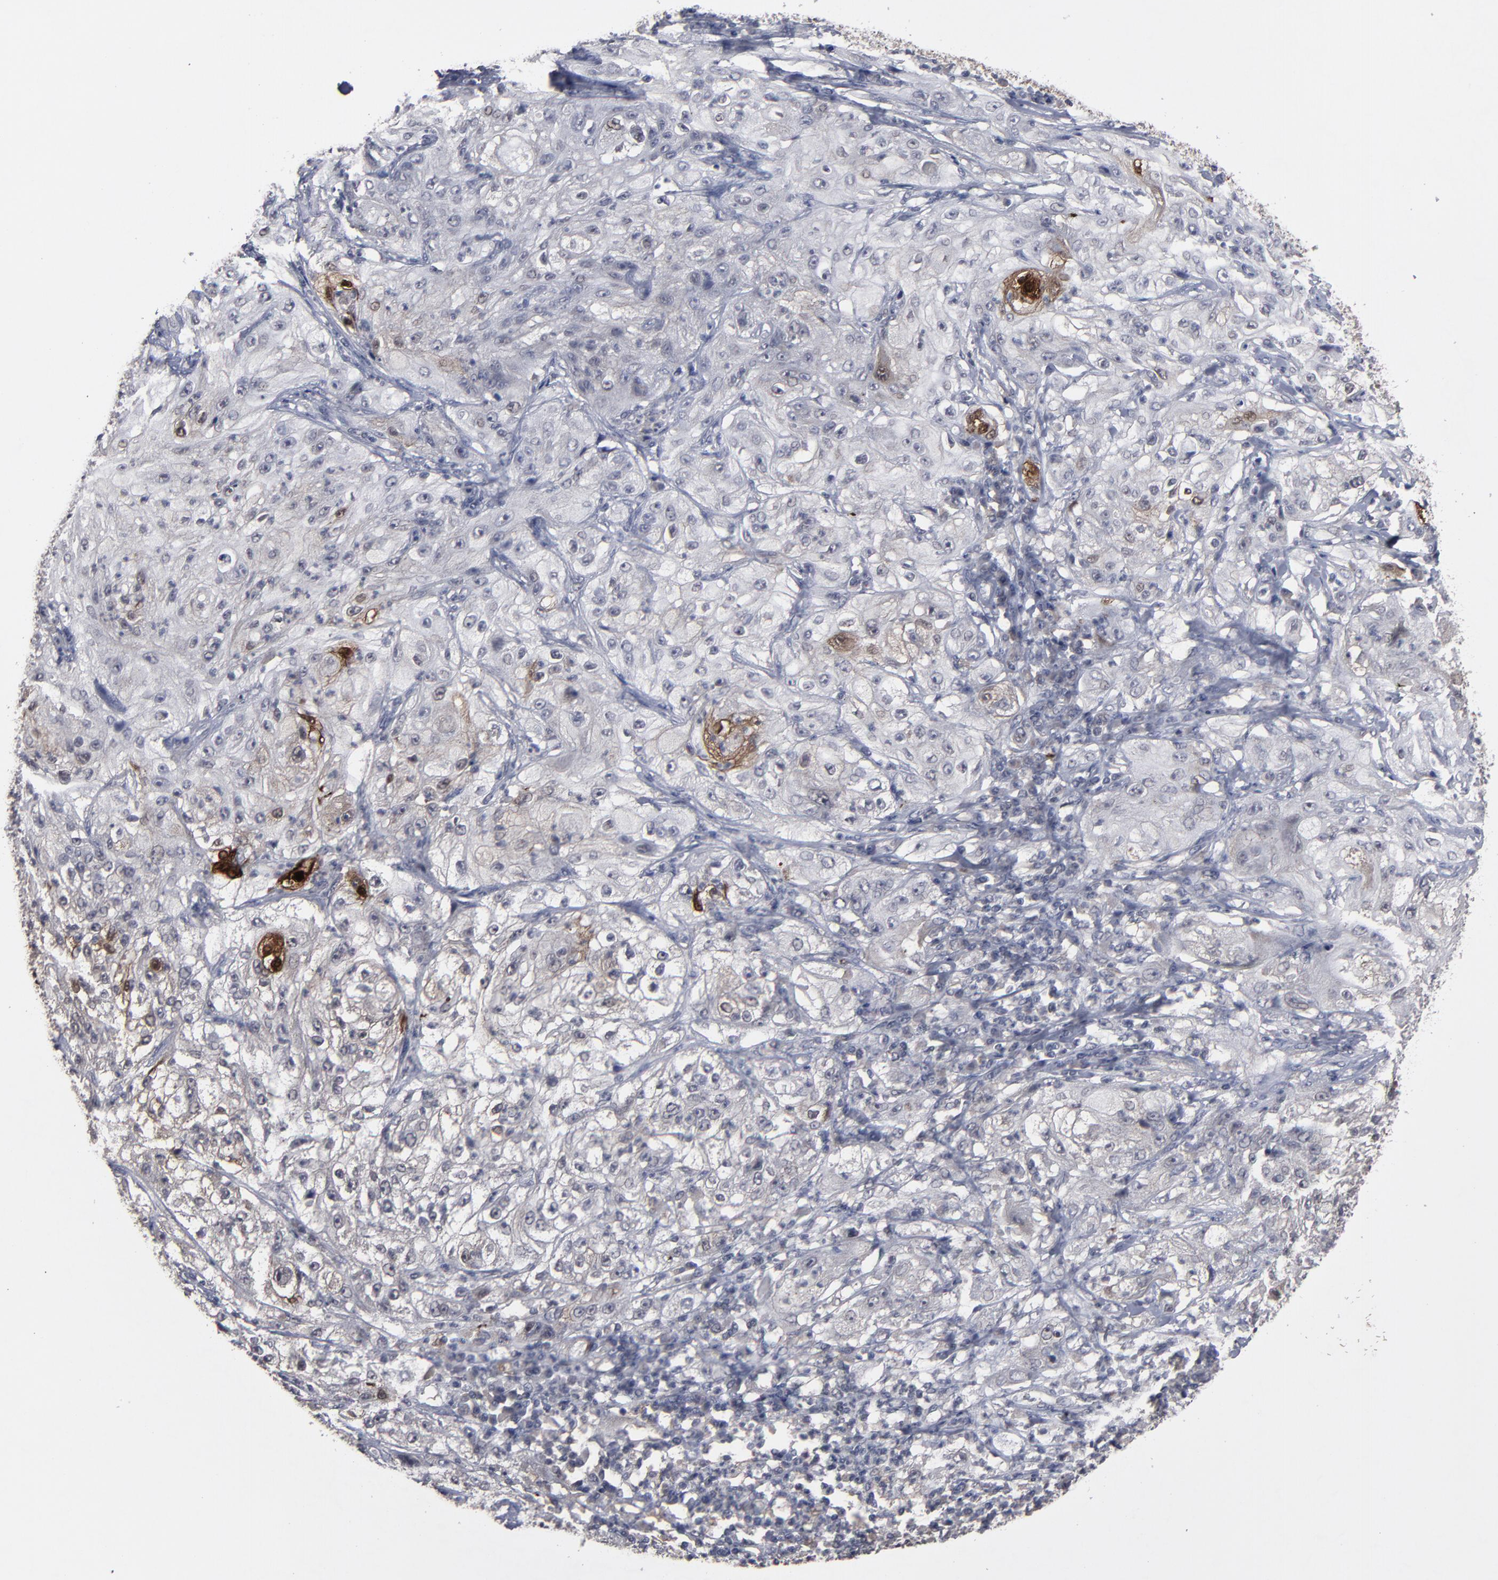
{"staining": {"intensity": "strong", "quantity": "<25%", "location": "cytoplasmic/membranous"}, "tissue": "lung cancer", "cell_type": "Tumor cells", "image_type": "cancer", "snomed": [{"axis": "morphology", "description": "Inflammation, NOS"}, {"axis": "morphology", "description": "Squamous cell carcinoma, NOS"}, {"axis": "topography", "description": "Lymph node"}, {"axis": "topography", "description": "Soft tissue"}, {"axis": "topography", "description": "Lung"}], "caption": "IHC (DAB) staining of squamous cell carcinoma (lung) reveals strong cytoplasmic/membranous protein positivity in approximately <25% of tumor cells.", "gene": "SLC22A17", "patient": {"sex": "male", "age": 66}}